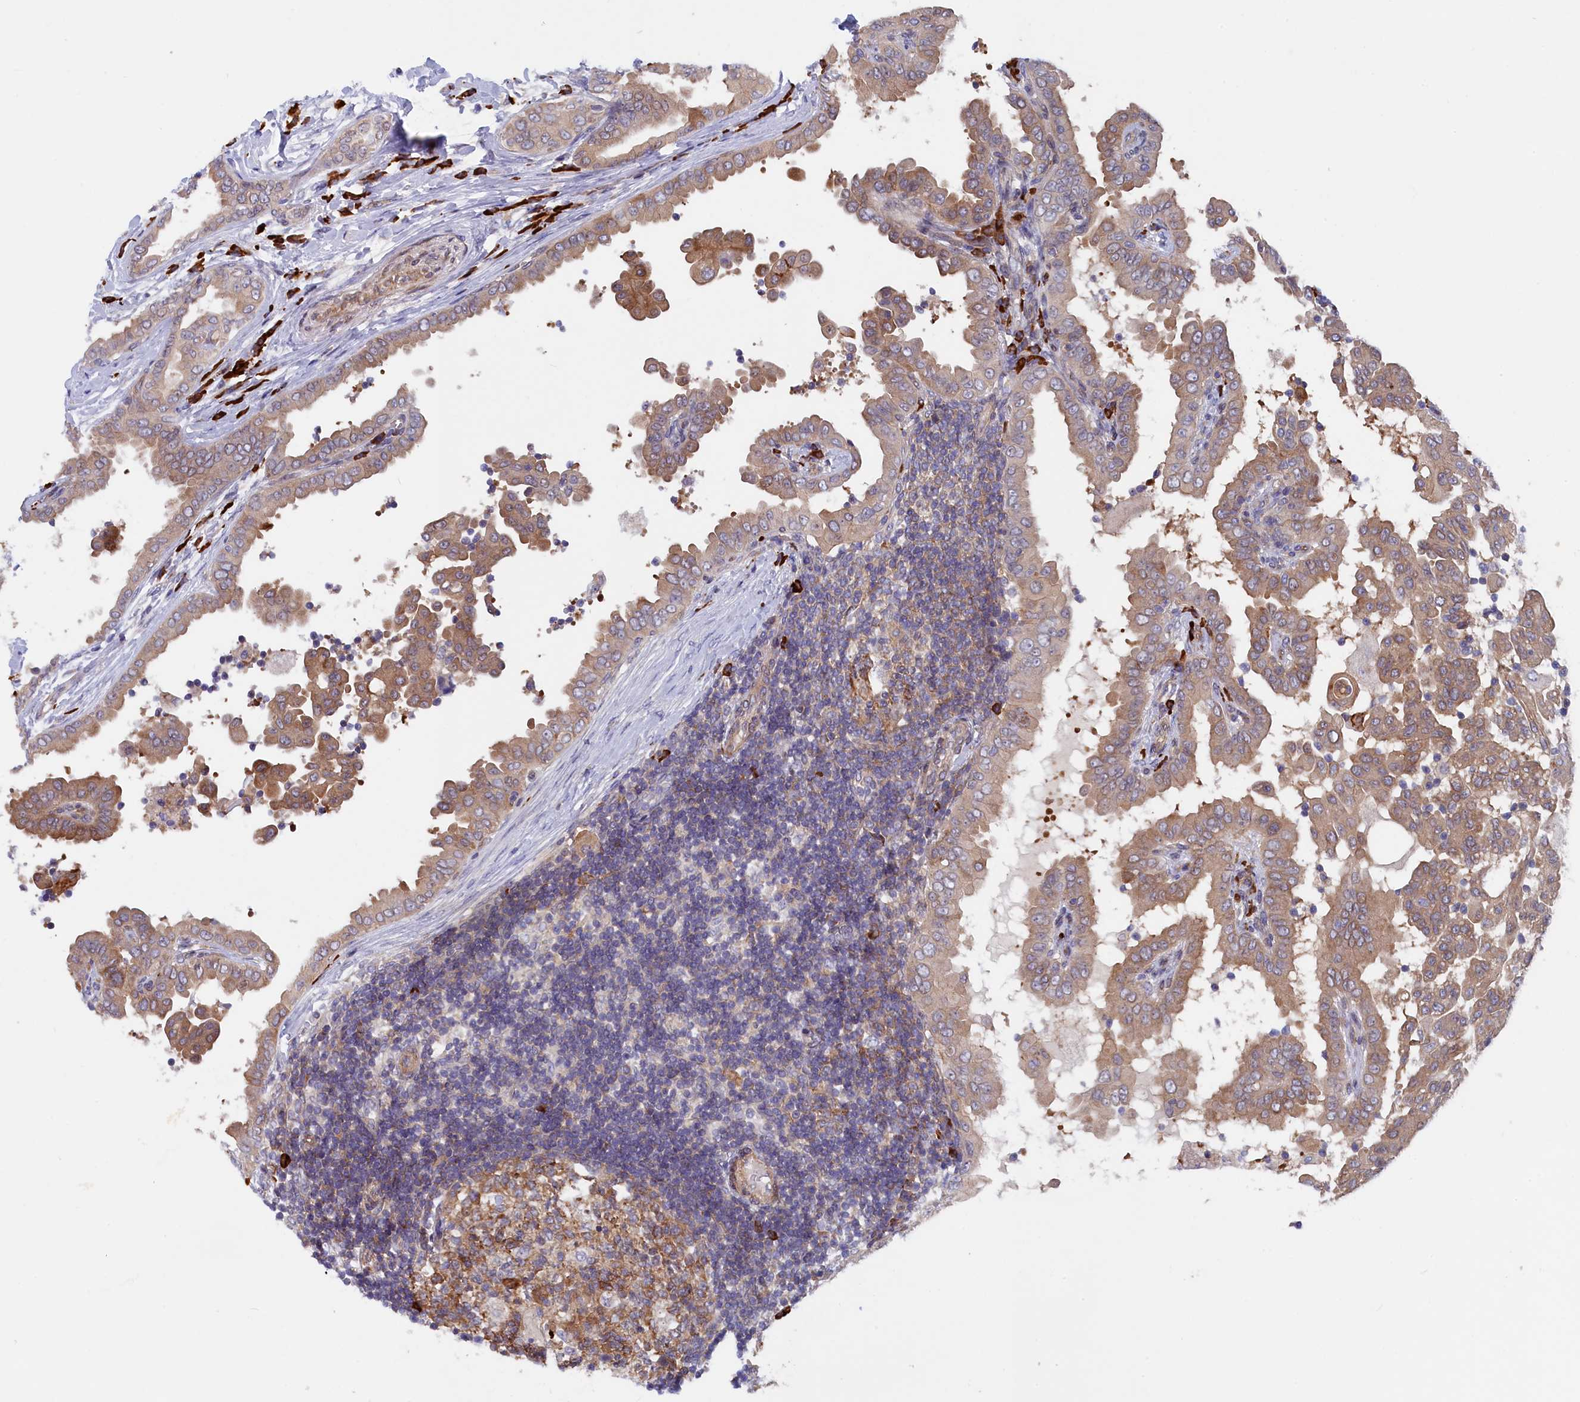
{"staining": {"intensity": "weak", "quantity": ">75%", "location": "cytoplasmic/membranous"}, "tissue": "thyroid cancer", "cell_type": "Tumor cells", "image_type": "cancer", "snomed": [{"axis": "morphology", "description": "Papillary adenocarcinoma, NOS"}, {"axis": "topography", "description": "Thyroid gland"}], "caption": "Immunohistochemistry of thyroid cancer displays low levels of weak cytoplasmic/membranous expression in about >75% of tumor cells. The staining is performed using DAB (3,3'-diaminobenzidine) brown chromogen to label protein expression. The nuclei are counter-stained blue using hematoxylin.", "gene": "JPT2", "patient": {"sex": "male", "age": 33}}